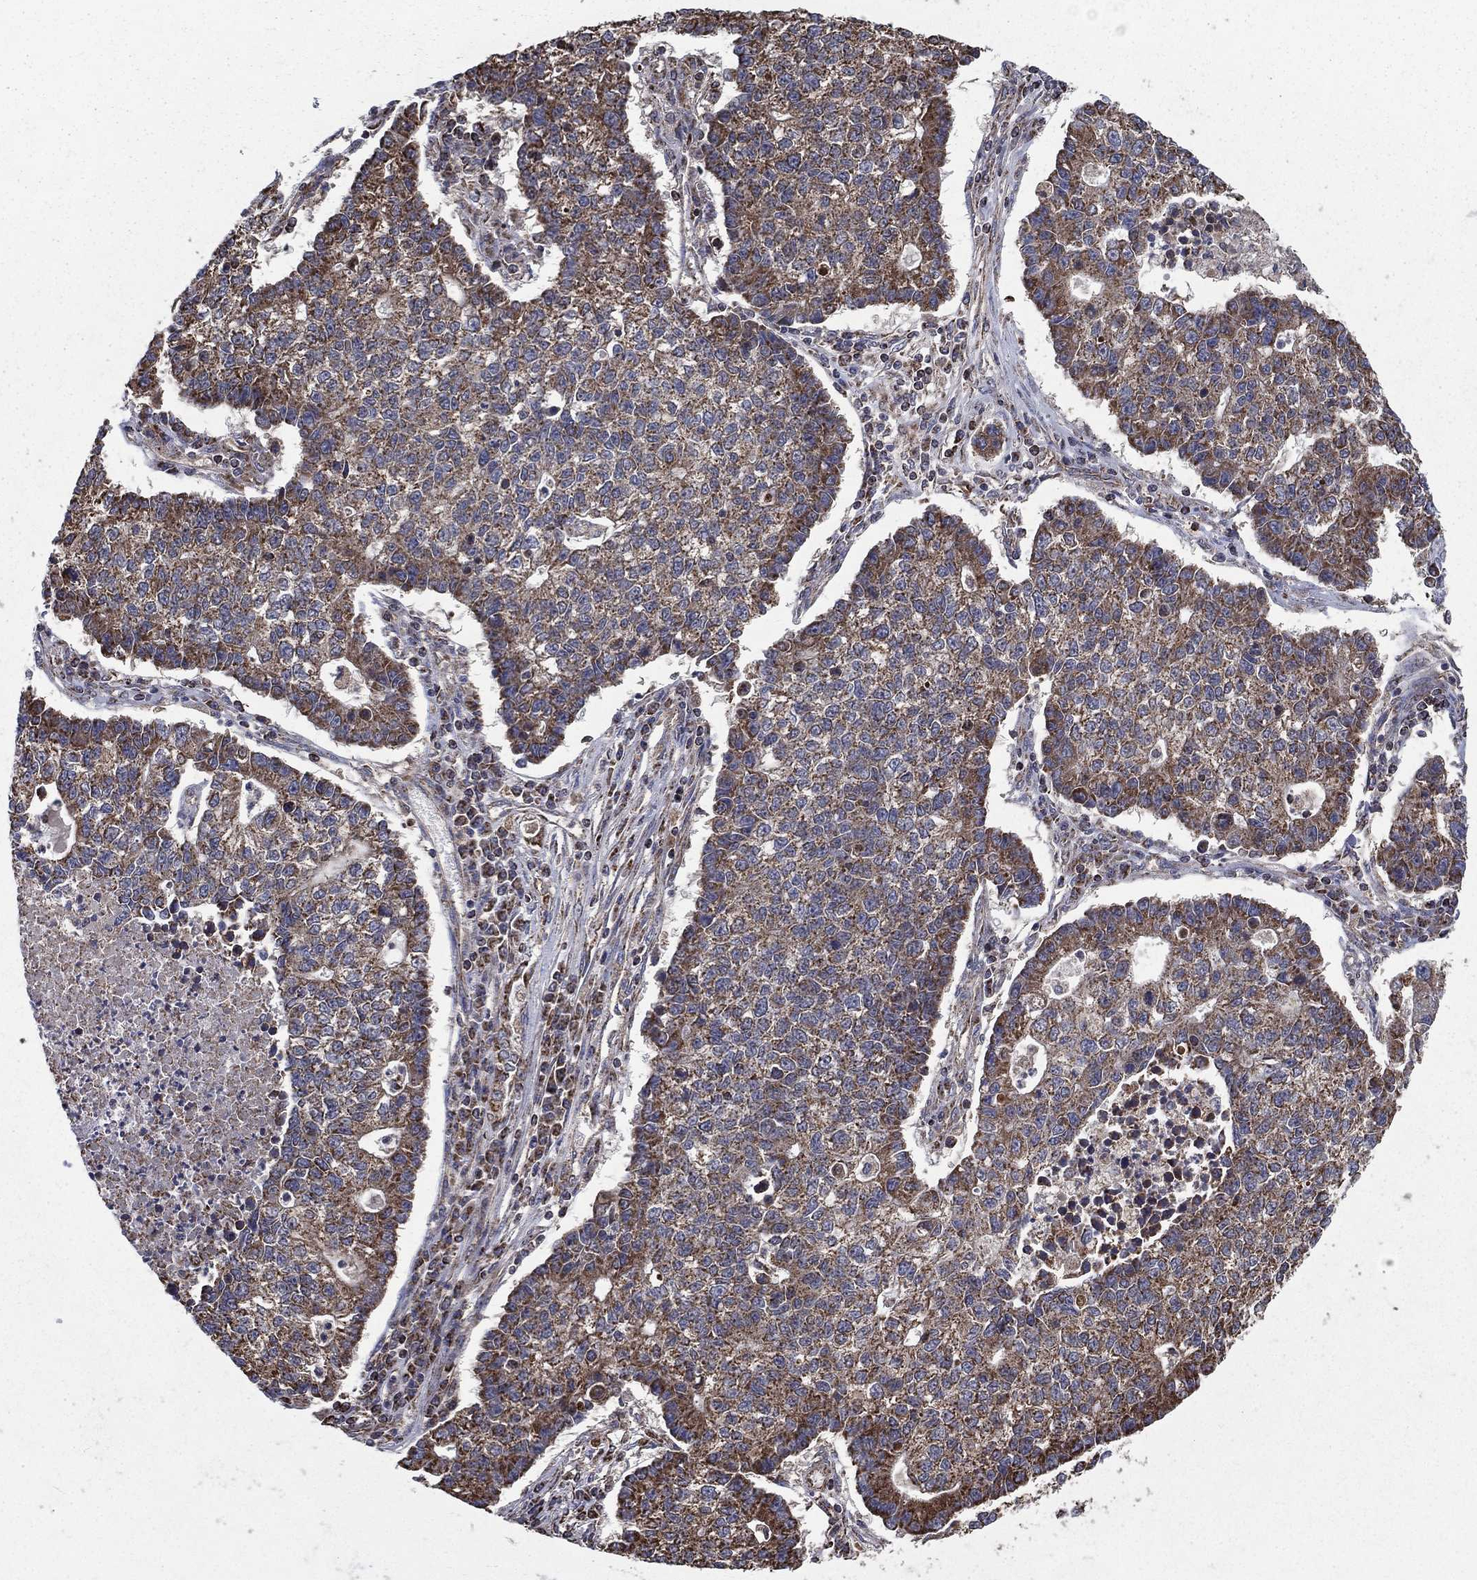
{"staining": {"intensity": "moderate", "quantity": ">75%", "location": "cytoplasmic/membranous"}, "tissue": "lung cancer", "cell_type": "Tumor cells", "image_type": "cancer", "snomed": [{"axis": "morphology", "description": "Adenocarcinoma, NOS"}, {"axis": "topography", "description": "Lung"}], "caption": "Brown immunohistochemical staining in lung adenocarcinoma demonstrates moderate cytoplasmic/membranous expression in about >75% of tumor cells.", "gene": "RIGI", "patient": {"sex": "male", "age": 57}}